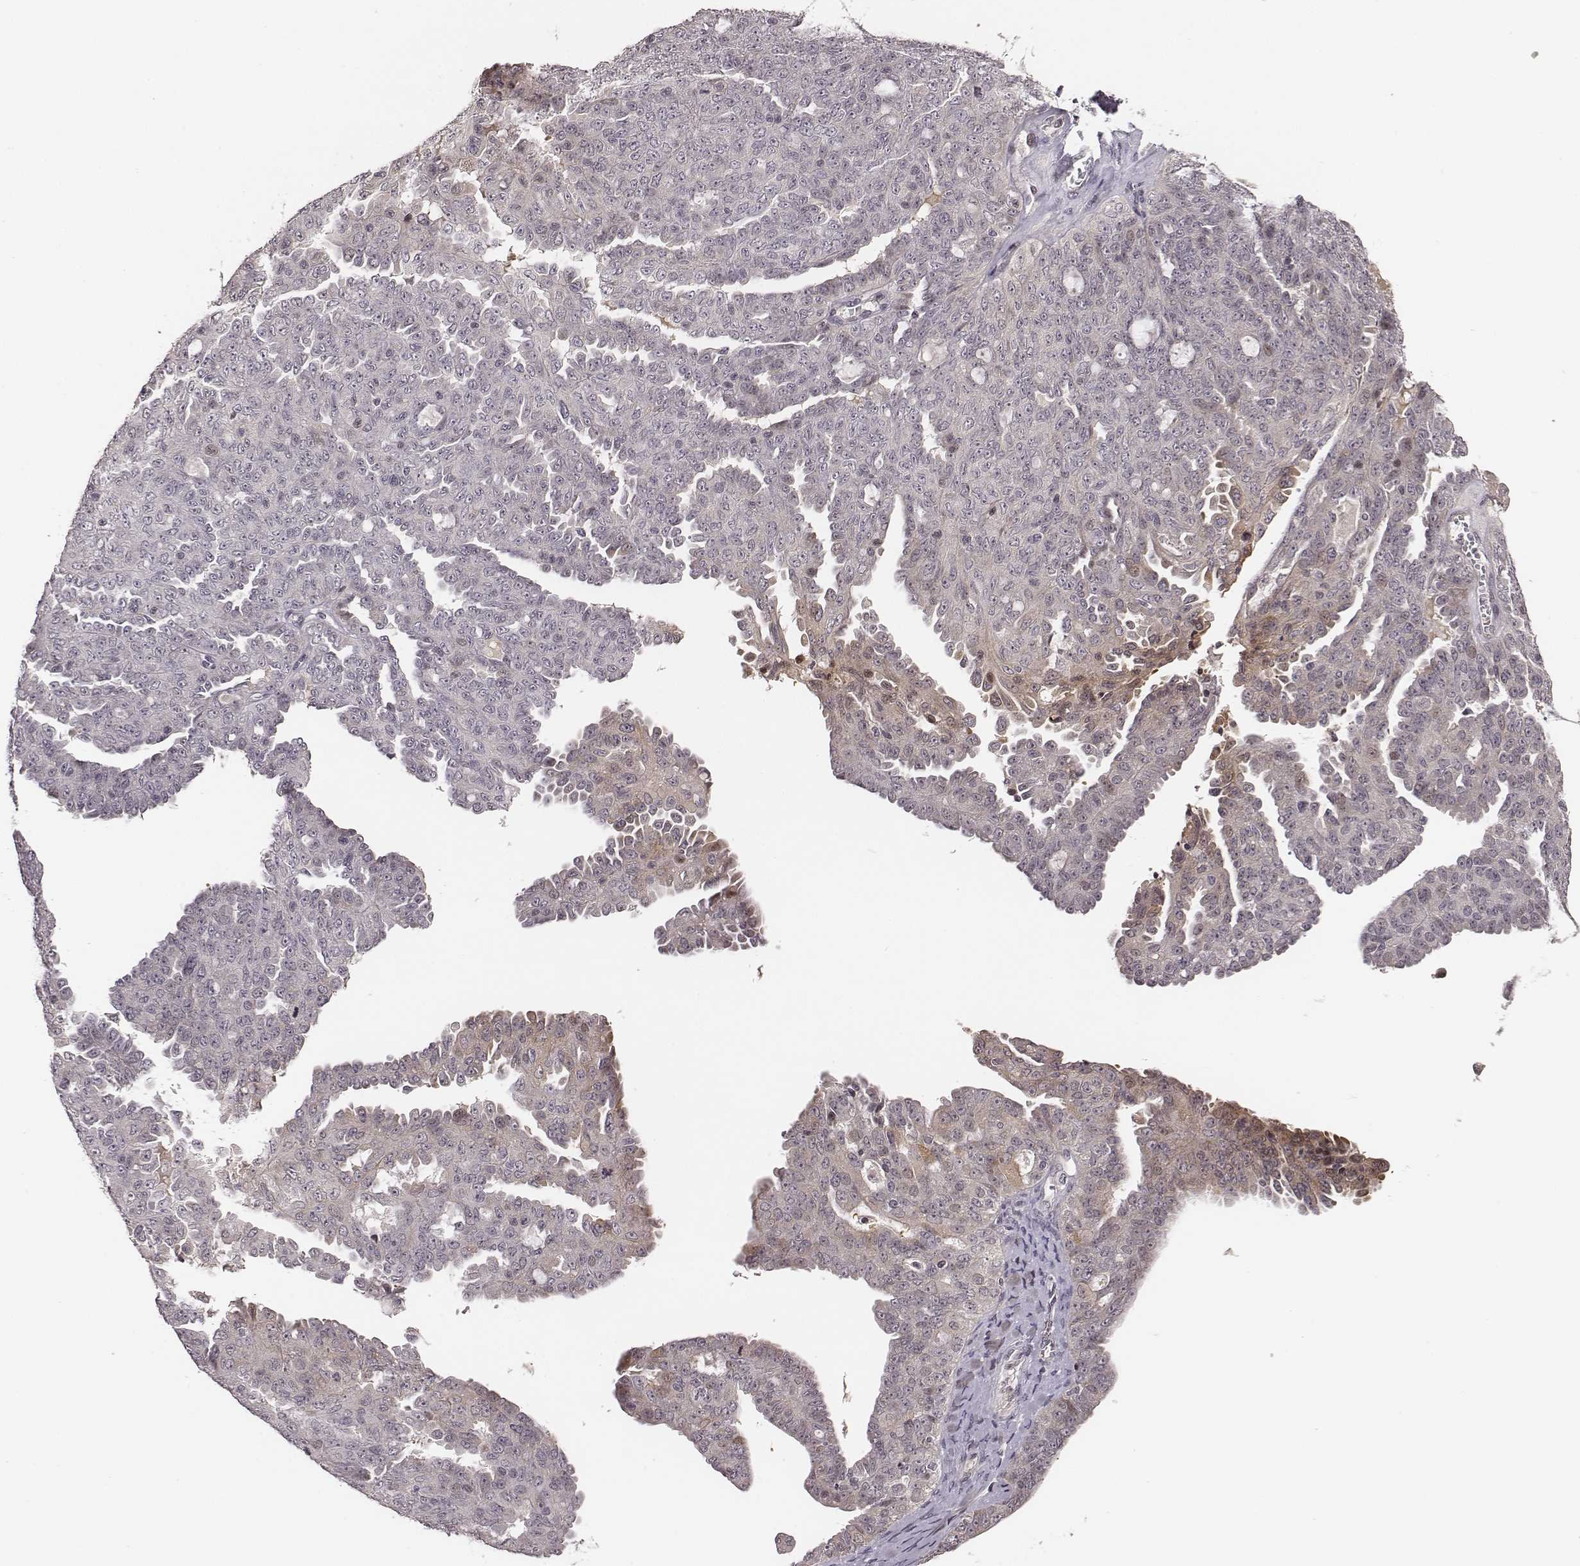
{"staining": {"intensity": "negative", "quantity": "none", "location": "none"}, "tissue": "ovarian cancer", "cell_type": "Tumor cells", "image_type": "cancer", "snomed": [{"axis": "morphology", "description": "Cystadenocarcinoma, serous, NOS"}, {"axis": "topography", "description": "Ovary"}], "caption": "Immunohistochemical staining of ovarian cancer (serous cystadenocarcinoma) shows no significant expression in tumor cells. (DAB IHC, high magnification).", "gene": "GRM4", "patient": {"sex": "female", "age": 71}}